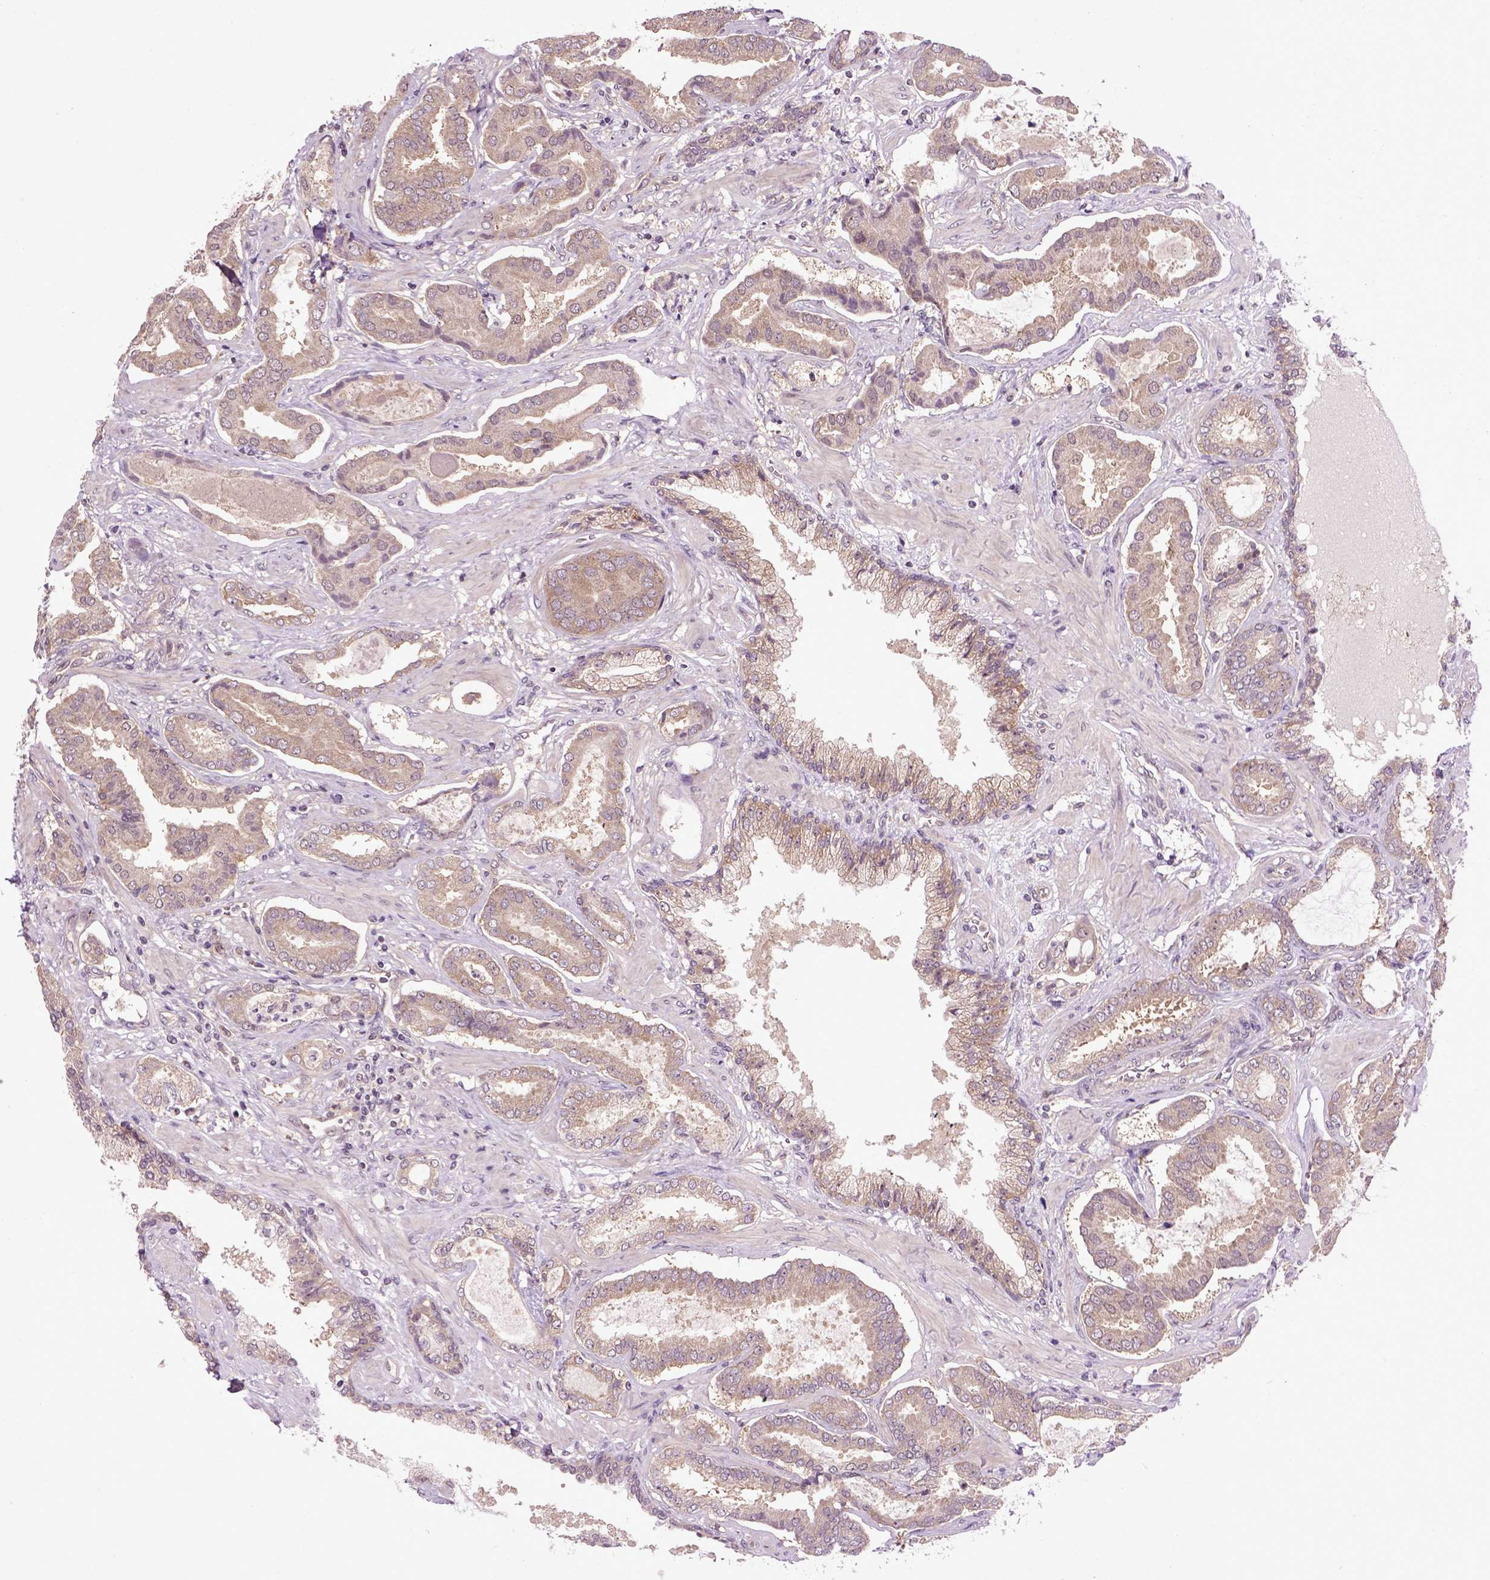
{"staining": {"intensity": "moderate", "quantity": ">75%", "location": "cytoplasmic/membranous"}, "tissue": "prostate cancer", "cell_type": "Tumor cells", "image_type": "cancer", "snomed": [{"axis": "morphology", "description": "Adenocarcinoma, NOS"}, {"axis": "topography", "description": "Prostate"}], "caption": "Immunohistochemistry (IHC) micrograph of prostate cancer stained for a protein (brown), which displays medium levels of moderate cytoplasmic/membranous staining in about >75% of tumor cells.", "gene": "WDR48", "patient": {"sex": "male", "age": 64}}